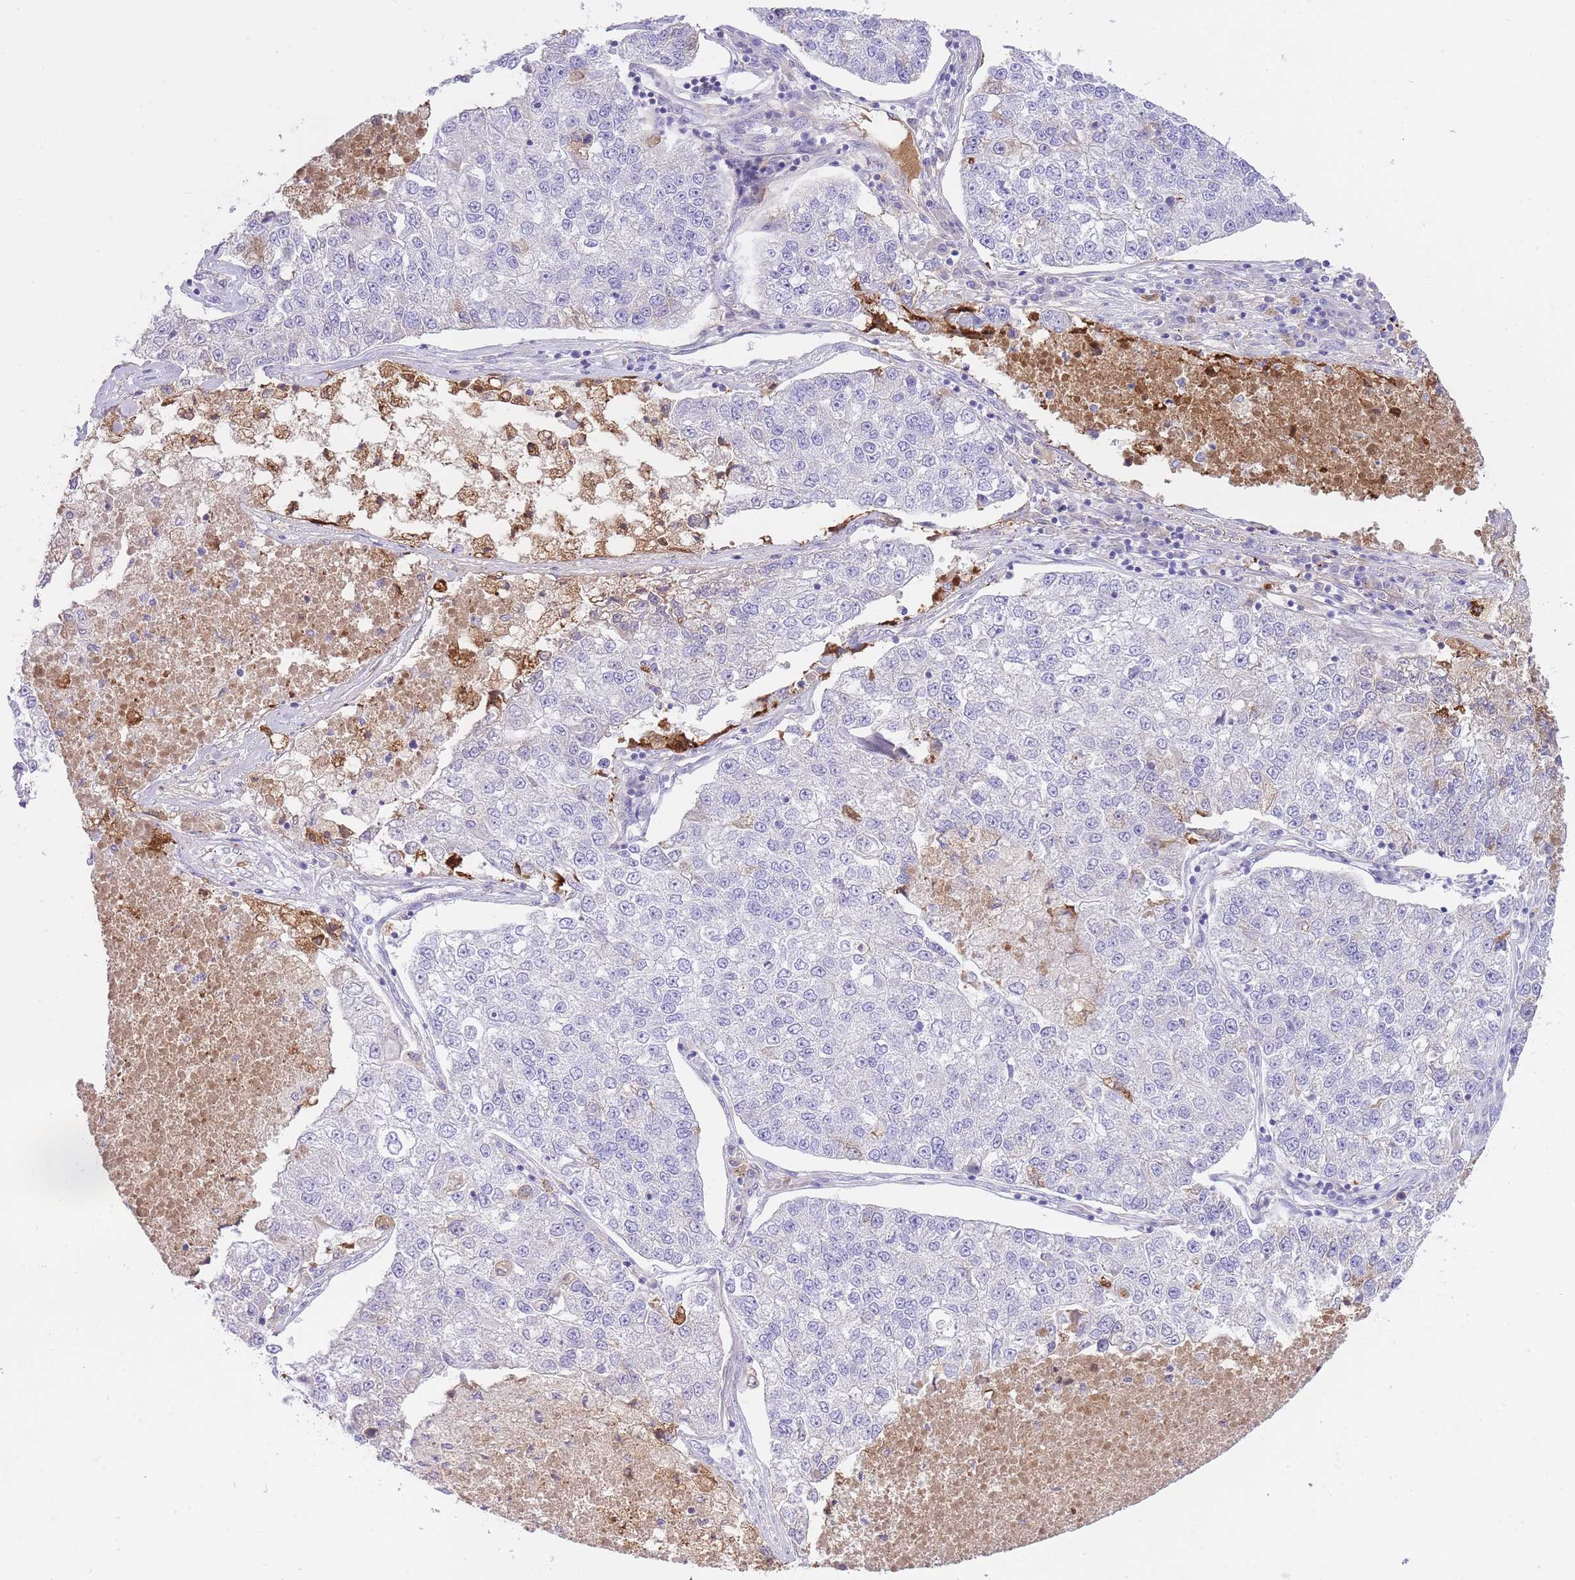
{"staining": {"intensity": "negative", "quantity": "none", "location": "none"}, "tissue": "lung cancer", "cell_type": "Tumor cells", "image_type": "cancer", "snomed": [{"axis": "morphology", "description": "Adenocarcinoma, NOS"}, {"axis": "topography", "description": "Lung"}], "caption": "The histopathology image reveals no significant positivity in tumor cells of lung cancer (adenocarcinoma).", "gene": "HRG", "patient": {"sex": "male", "age": 49}}